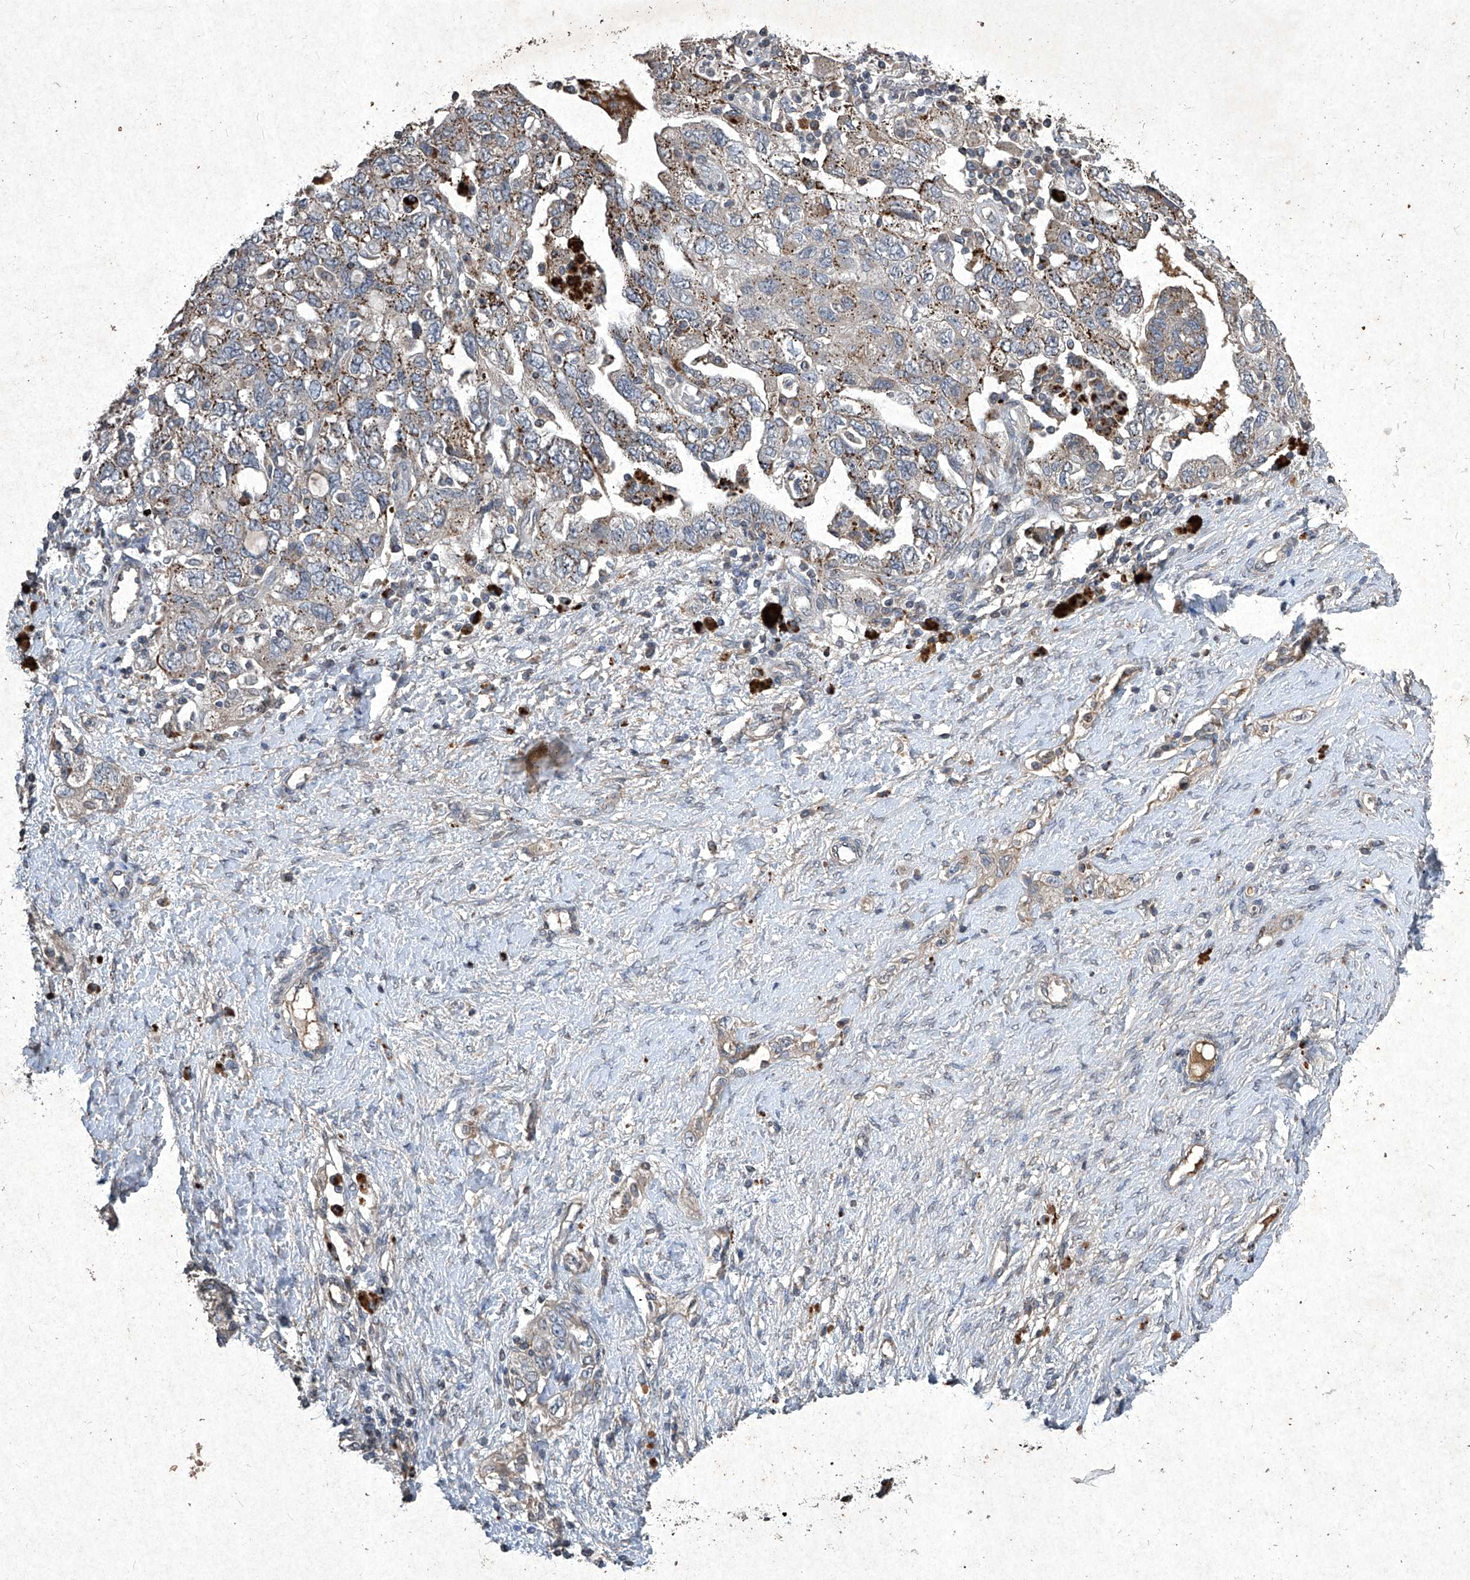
{"staining": {"intensity": "strong", "quantity": "25%-75%", "location": "cytoplasmic/membranous"}, "tissue": "ovarian cancer", "cell_type": "Tumor cells", "image_type": "cancer", "snomed": [{"axis": "morphology", "description": "Carcinoma, NOS"}, {"axis": "morphology", "description": "Cystadenocarcinoma, serous, NOS"}, {"axis": "topography", "description": "Ovary"}], "caption": "A brown stain highlights strong cytoplasmic/membranous positivity of a protein in human ovarian serous cystadenocarcinoma tumor cells.", "gene": "MED16", "patient": {"sex": "female", "age": 69}}